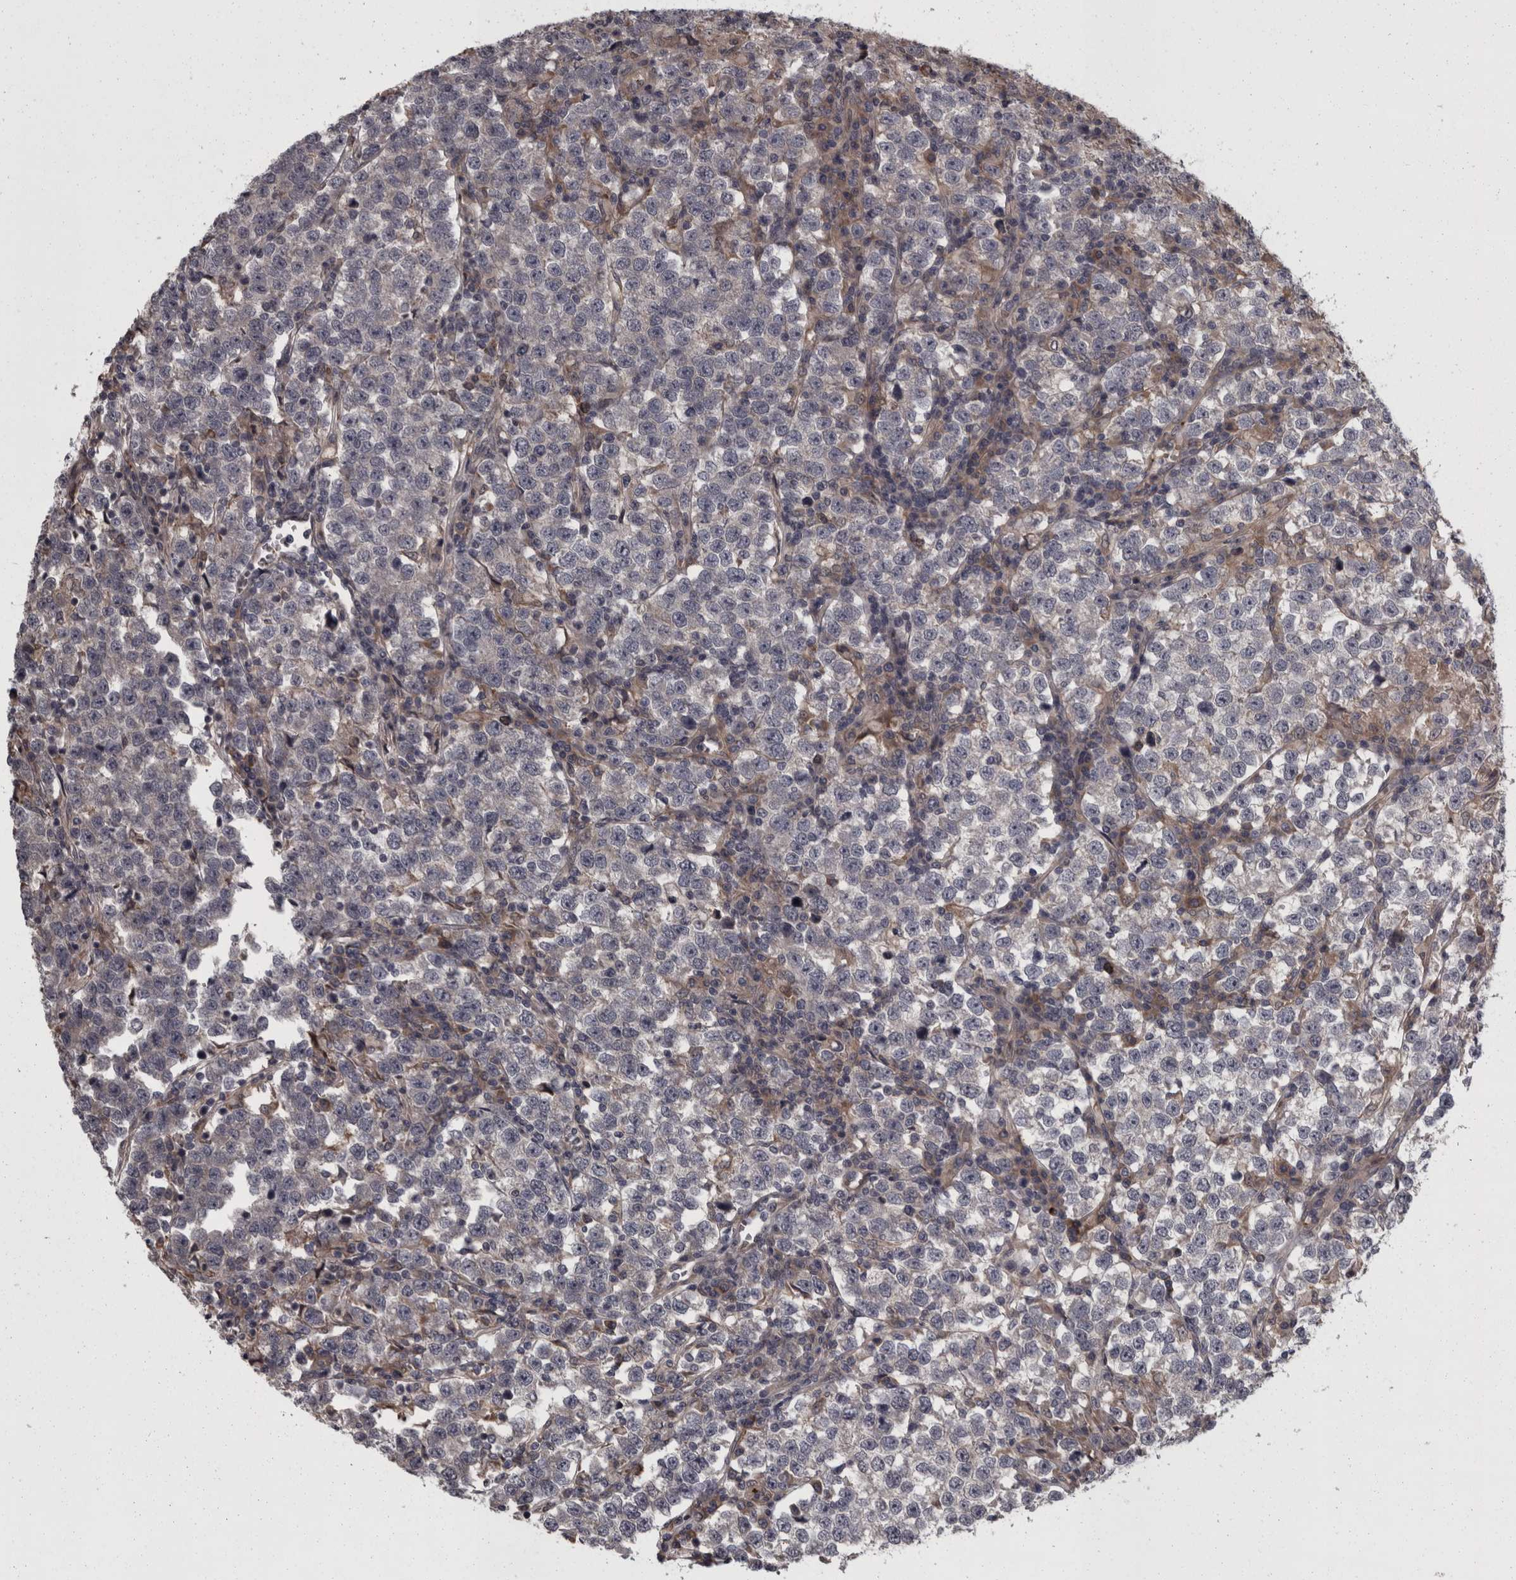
{"staining": {"intensity": "negative", "quantity": "none", "location": "none"}, "tissue": "testis cancer", "cell_type": "Tumor cells", "image_type": "cancer", "snomed": [{"axis": "morphology", "description": "Normal tissue, NOS"}, {"axis": "morphology", "description": "Seminoma, NOS"}, {"axis": "topography", "description": "Testis"}], "caption": "An image of human seminoma (testis) is negative for staining in tumor cells.", "gene": "RSU1", "patient": {"sex": "male", "age": 43}}